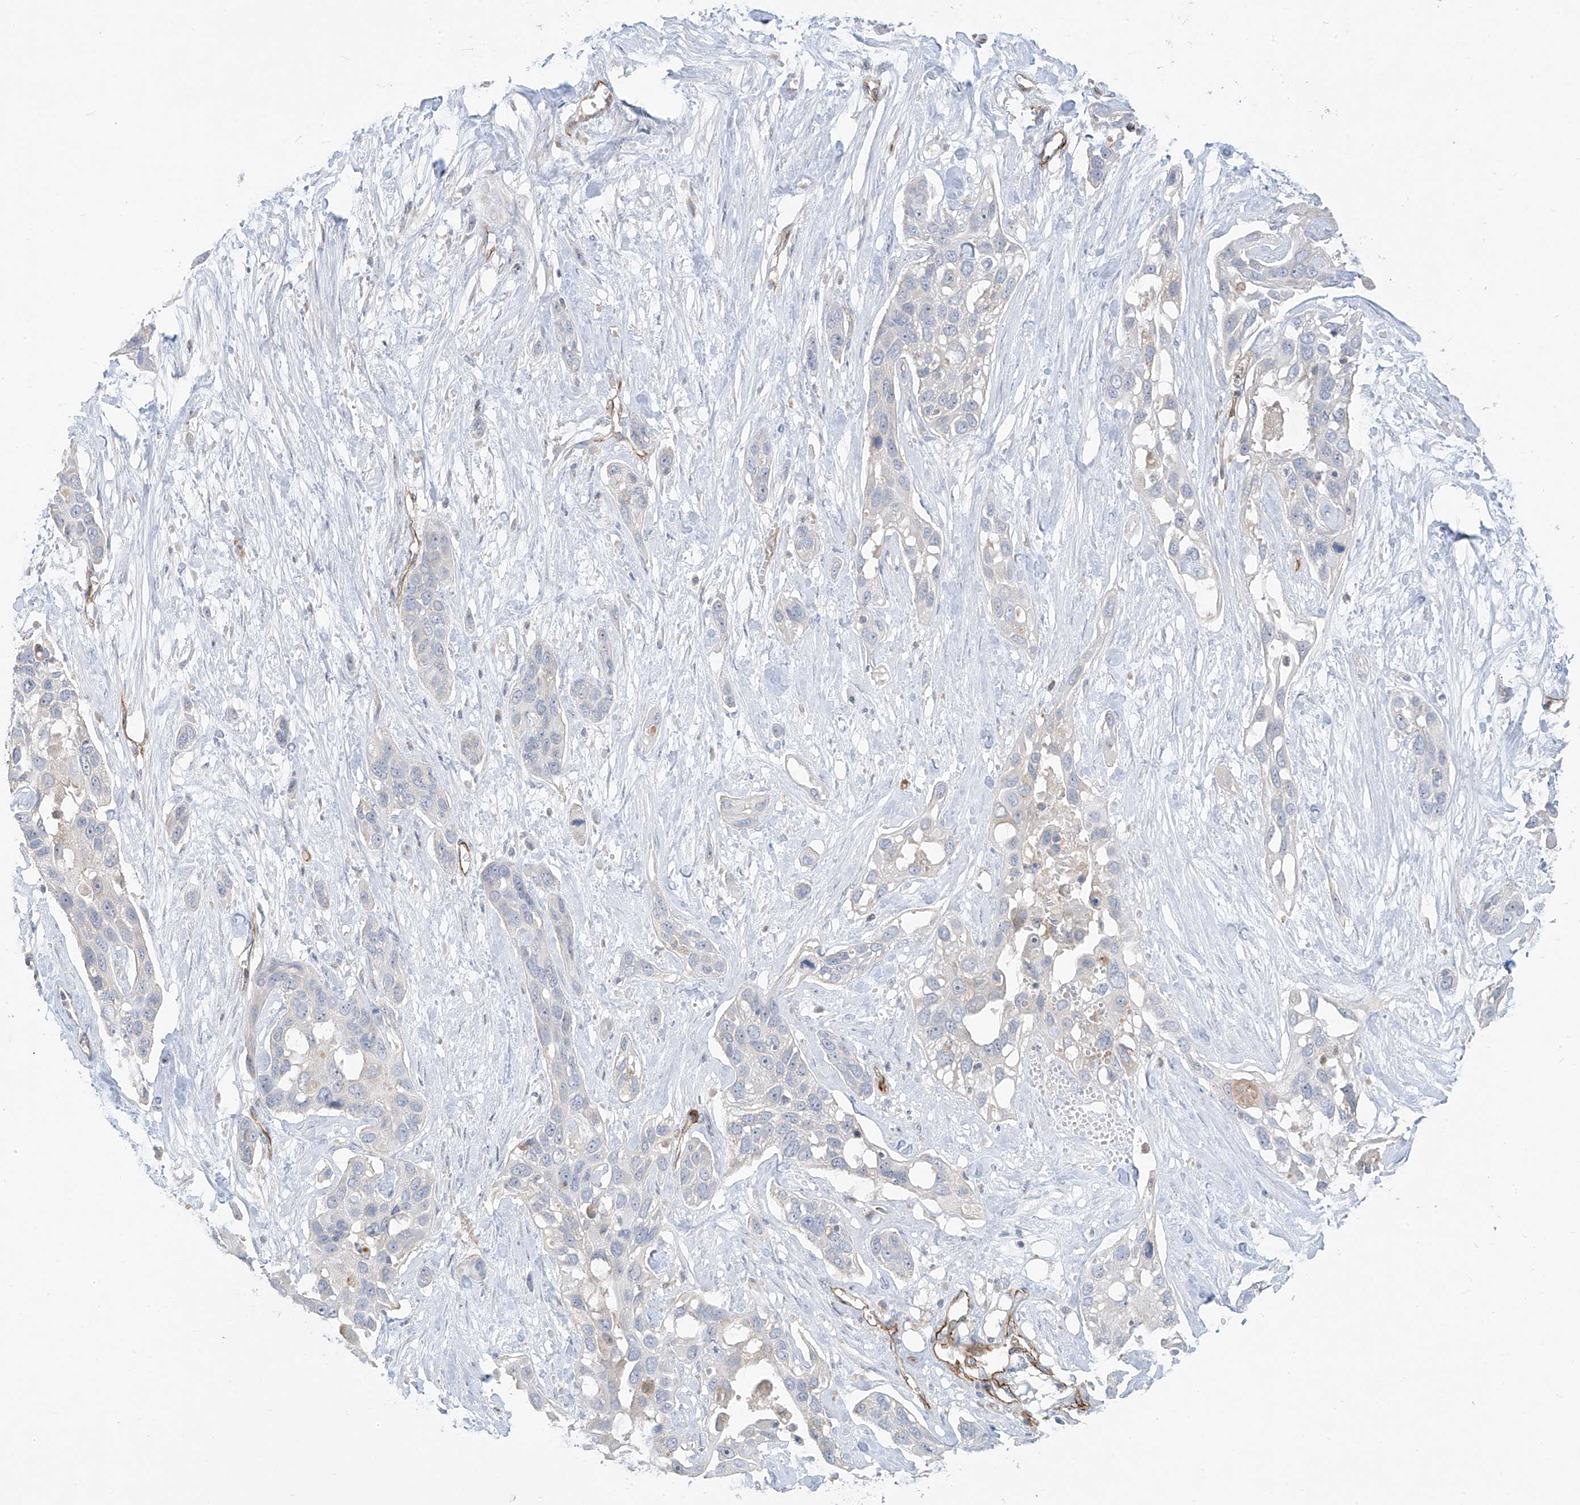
{"staining": {"intensity": "negative", "quantity": "none", "location": "none"}, "tissue": "pancreatic cancer", "cell_type": "Tumor cells", "image_type": "cancer", "snomed": [{"axis": "morphology", "description": "Adenocarcinoma, NOS"}, {"axis": "topography", "description": "Pancreas"}], "caption": "Tumor cells show no significant staining in pancreatic cancer (adenocarcinoma).", "gene": "C2orf42", "patient": {"sex": "female", "age": 60}}